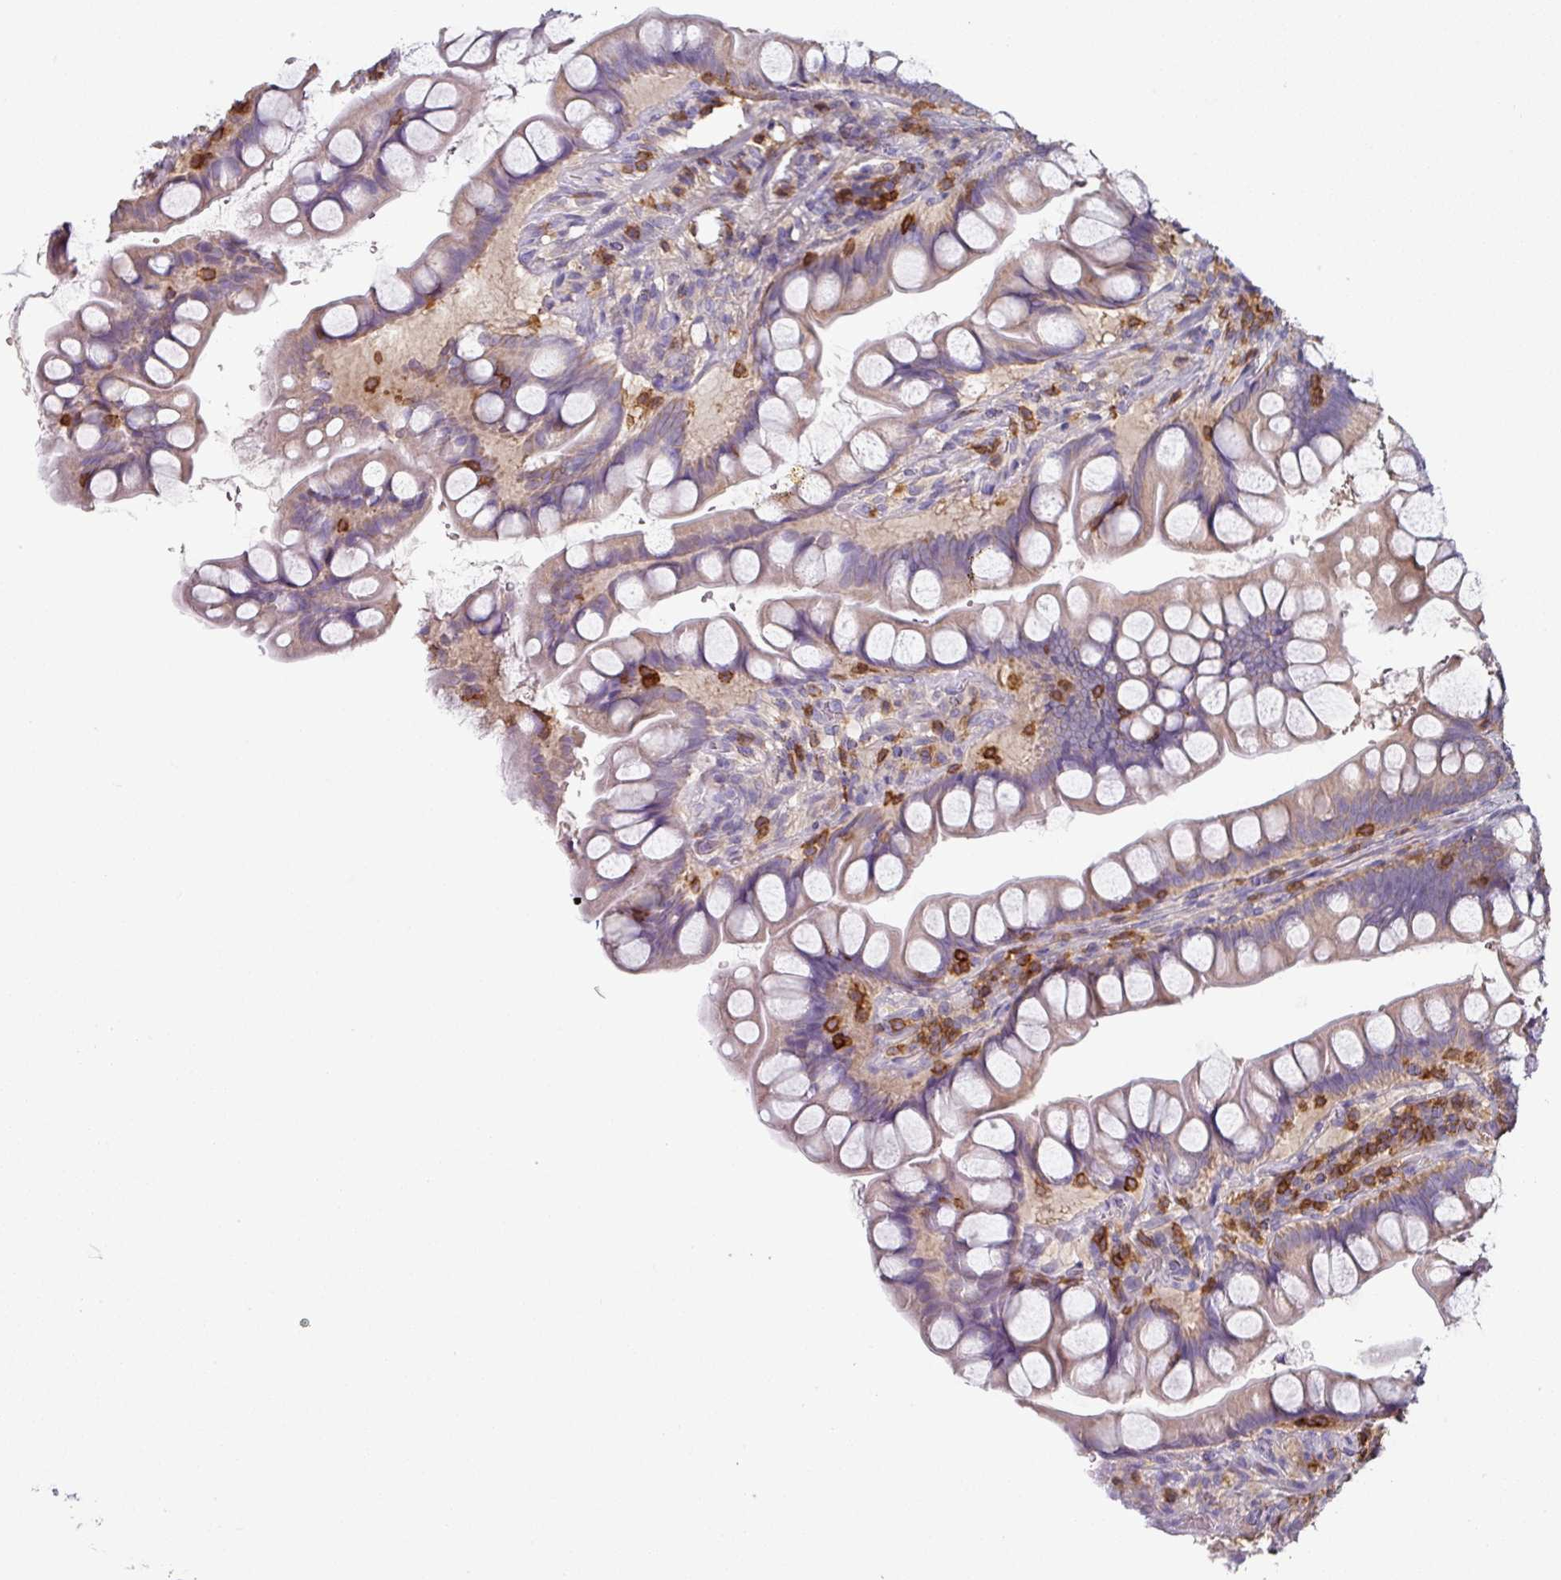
{"staining": {"intensity": "moderate", "quantity": "25%-75%", "location": "cytoplasmic/membranous"}, "tissue": "small intestine", "cell_type": "Glandular cells", "image_type": "normal", "snomed": [{"axis": "morphology", "description": "Normal tissue, NOS"}, {"axis": "topography", "description": "Small intestine"}], "caption": "A micrograph of small intestine stained for a protein displays moderate cytoplasmic/membranous brown staining in glandular cells.", "gene": "CD3G", "patient": {"sex": "male", "age": 70}}